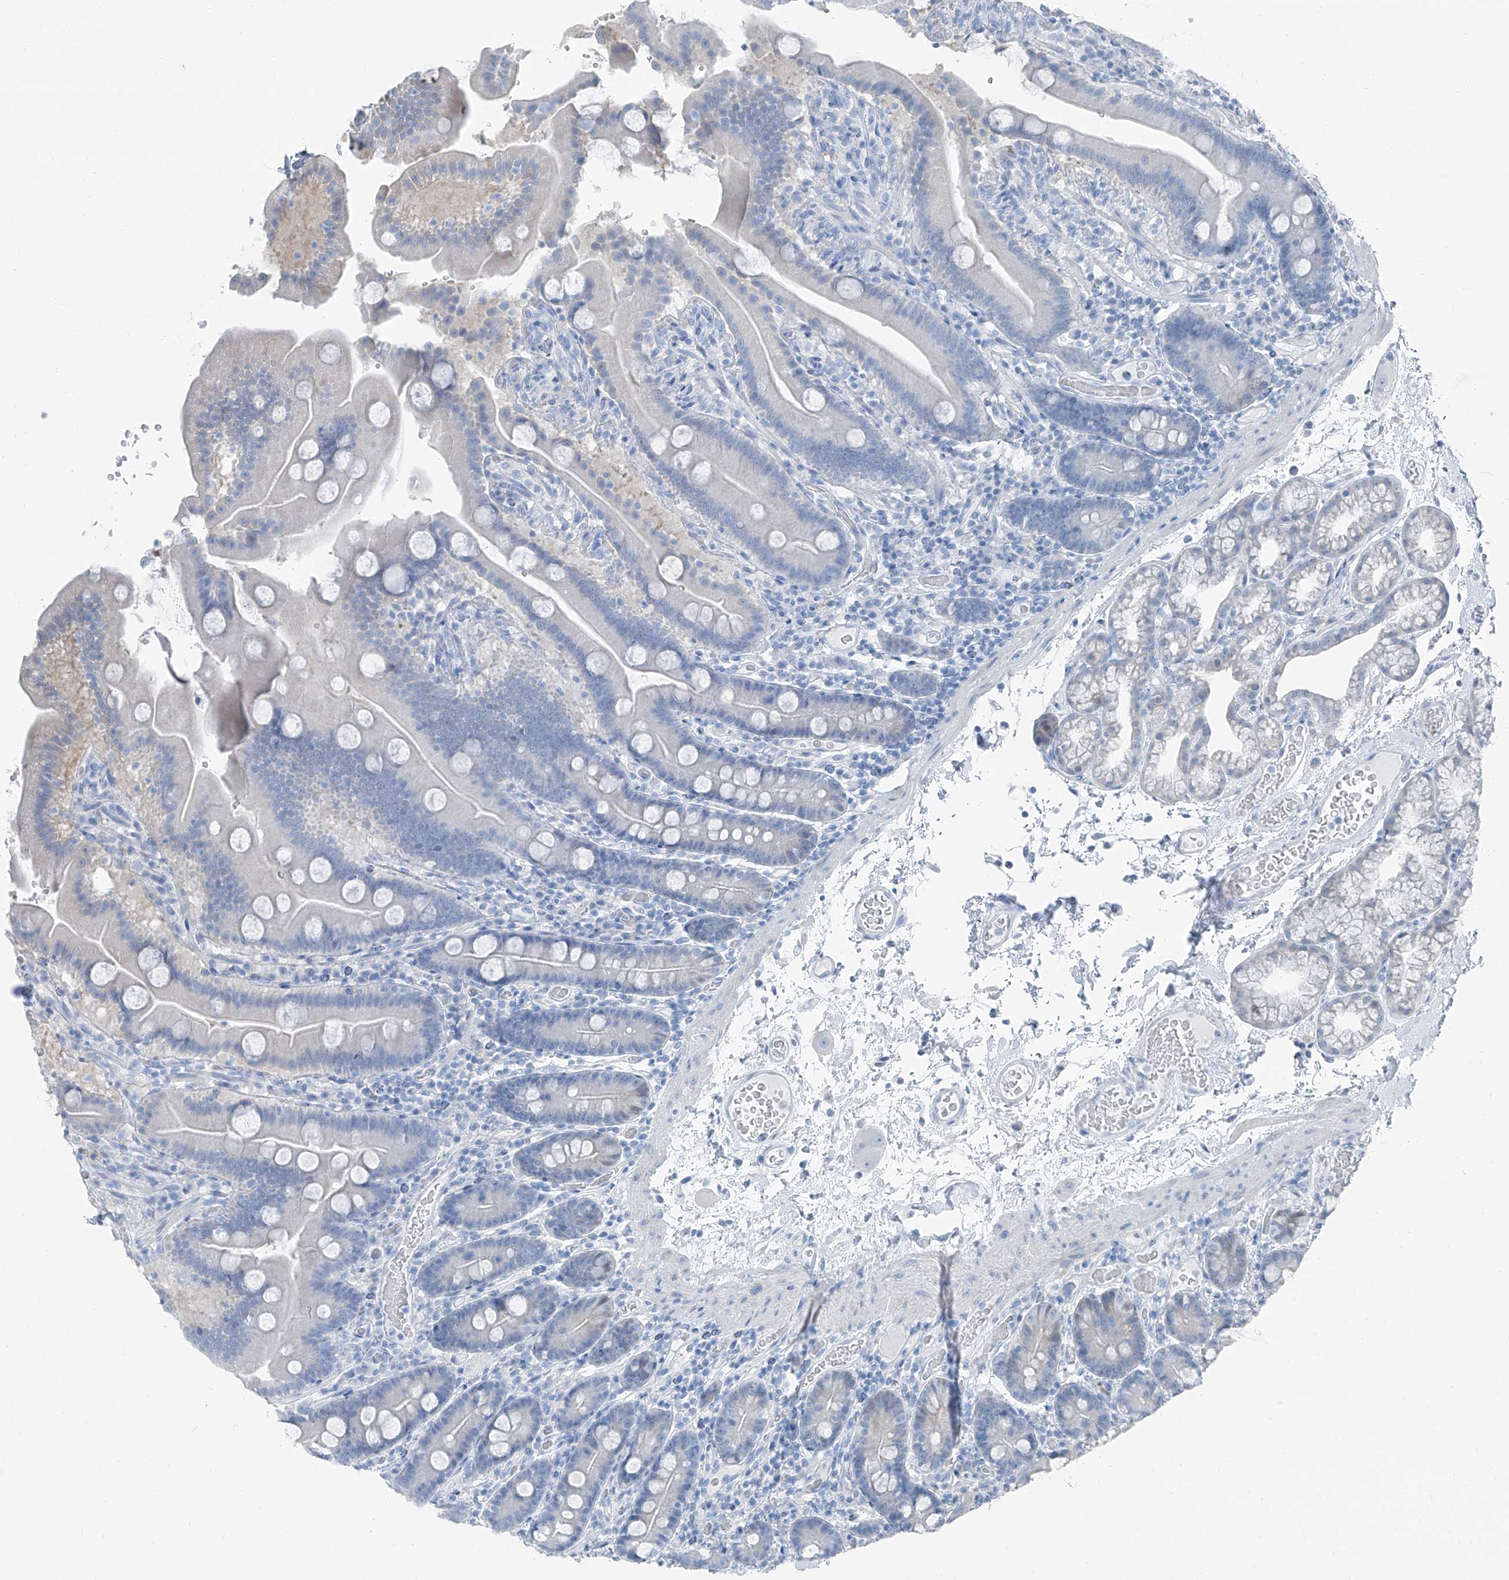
{"staining": {"intensity": "negative", "quantity": "none", "location": "none"}, "tissue": "duodenum", "cell_type": "Glandular cells", "image_type": "normal", "snomed": [{"axis": "morphology", "description": "Normal tissue, NOS"}, {"axis": "topography", "description": "Duodenum"}], "caption": "DAB immunohistochemical staining of unremarkable duodenum shows no significant staining in glandular cells.", "gene": "RGN", "patient": {"sex": "male", "age": 55}}